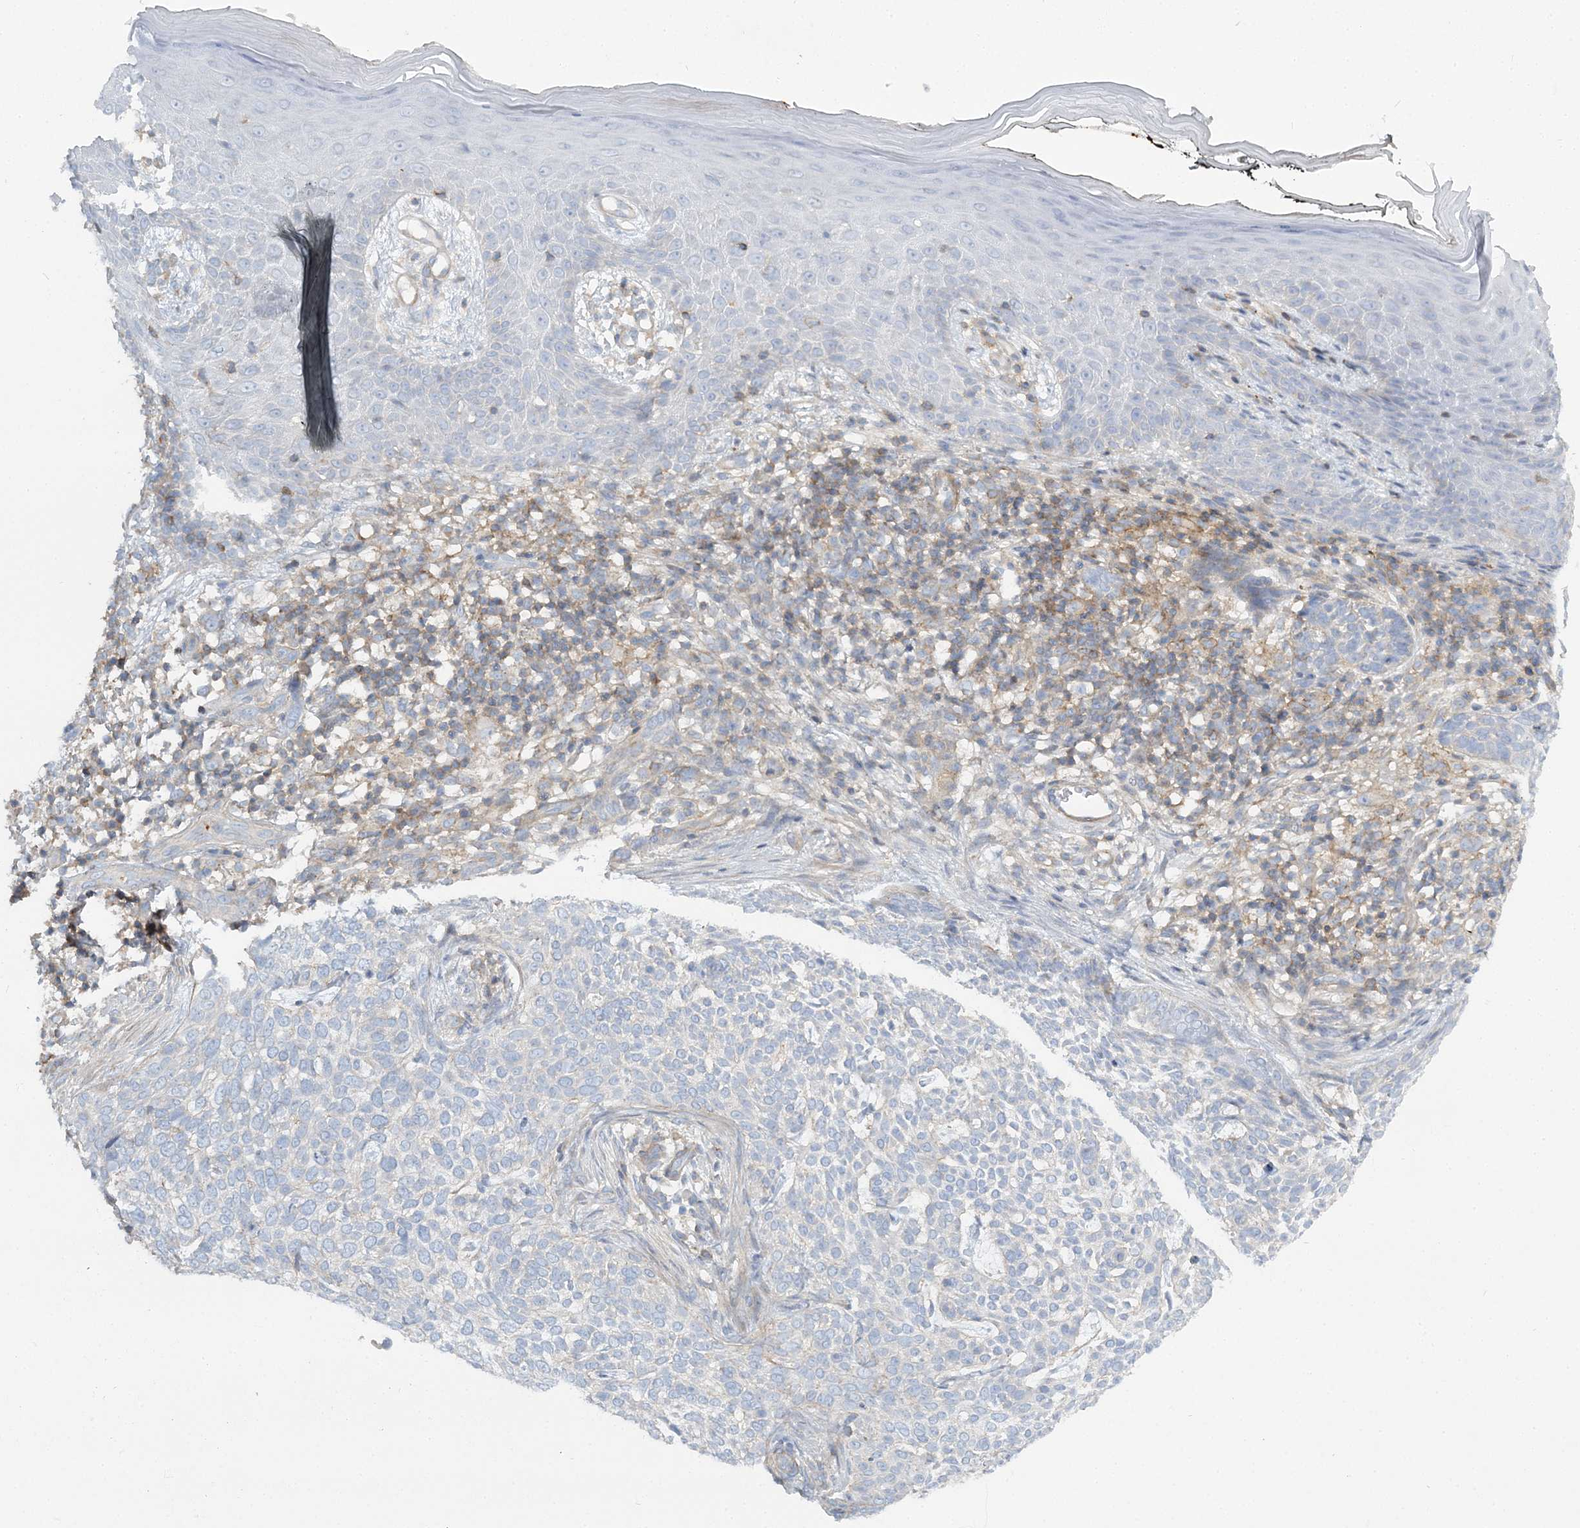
{"staining": {"intensity": "negative", "quantity": "none", "location": "none"}, "tissue": "skin cancer", "cell_type": "Tumor cells", "image_type": "cancer", "snomed": [{"axis": "morphology", "description": "Basal cell carcinoma"}, {"axis": "topography", "description": "Skin"}], "caption": "Immunohistochemistry image of neoplastic tissue: skin cancer stained with DAB (3,3'-diaminobenzidine) displays no significant protein positivity in tumor cells.", "gene": "CUEDC2", "patient": {"sex": "female", "age": 64}}